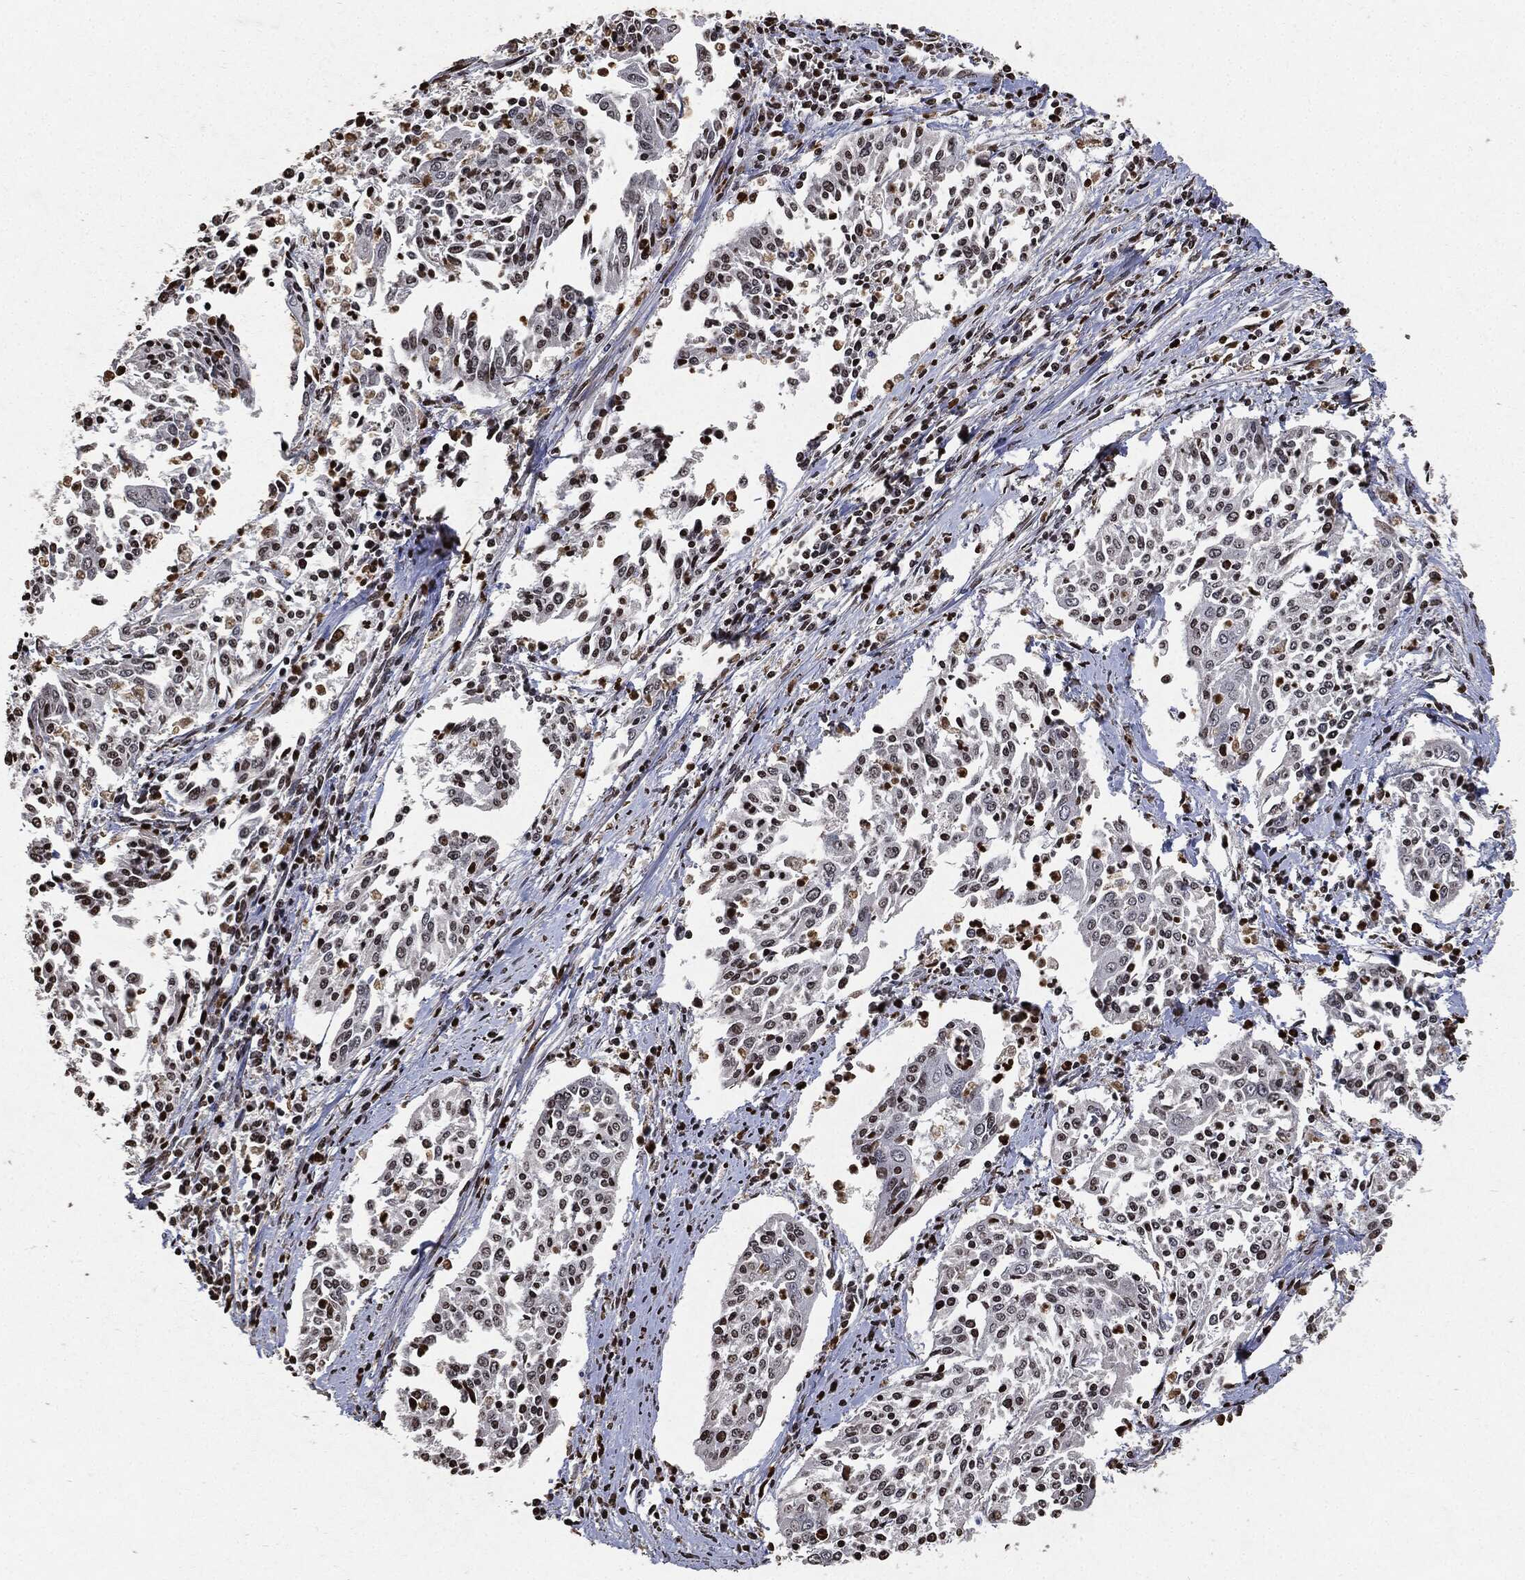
{"staining": {"intensity": "moderate", "quantity": "<25%", "location": "nuclear"}, "tissue": "cervical cancer", "cell_type": "Tumor cells", "image_type": "cancer", "snomed": [{"axis": "morphology", "description": "Squamous cell carcinoma, NOS"}, {"axis": "topography", "description": "Cervix"}], "caption": "A low amount of moderate nuclear expression is present in about <25% of tumor cells in cervical squamous cell carcinoma tissue.", "gene": "JUN", "patient": {"sex": "female", "age": 41}}